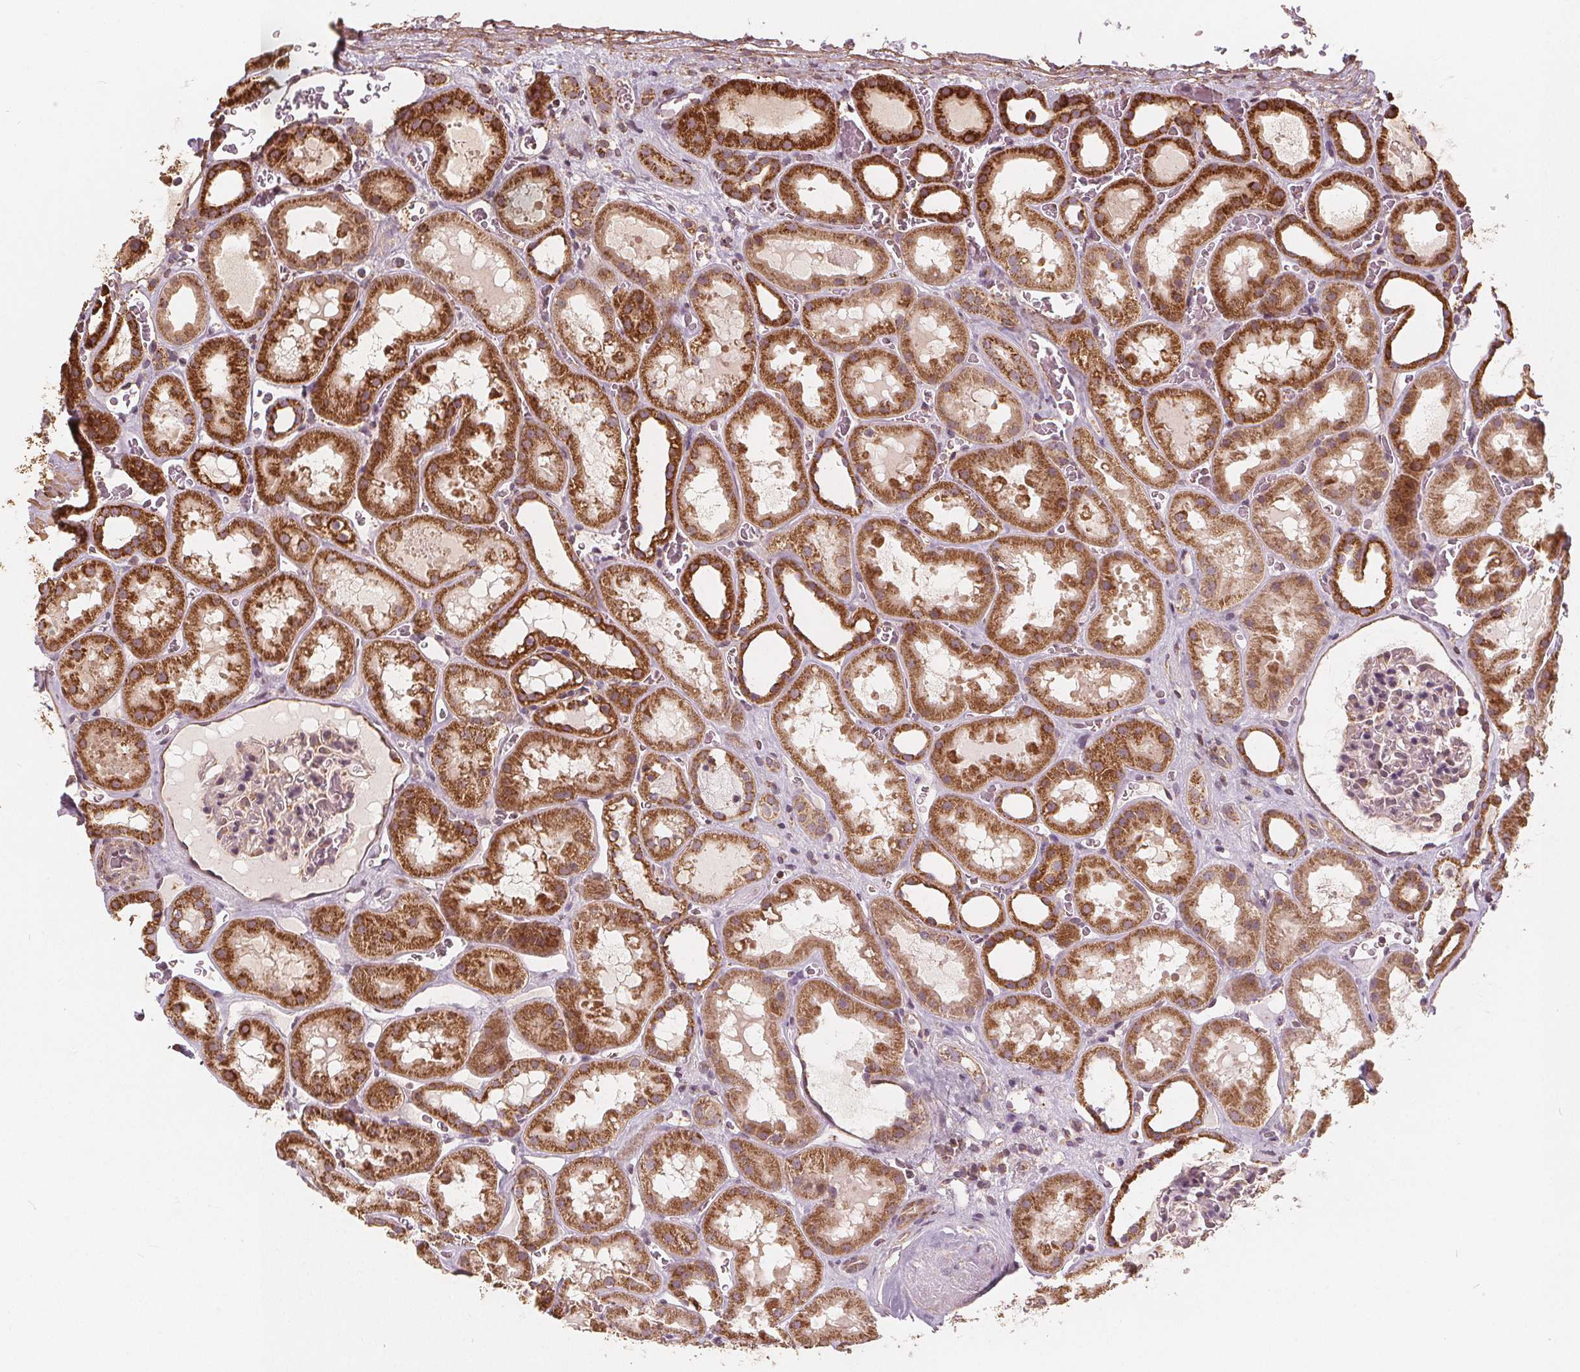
{"staining": {"intensity": "moderate", "quantity": "<25%", "location": "cytoplasmic/membranous"}, "tissue": "kidney", "cell_type": "Cells in glomeruli", "image_type": "normal", "snomed": [{"axis": "morphology", "description": "Normal tissue, NOS"}, {"axis": "topography", "description": "Kidney"}], "caption": "Immunohistochemistry histopathology image of unremarkable kidney: kidney stained using immunohistochemistry exhibits low levels of moderate protein expression localized specifically in the cytoplasmic/membranous of cells in glomeruli, appearing as a cytoplasmic/membranous brown color.", "gene": "PEX26", "patient": {"sex": "female", "age": 41}}